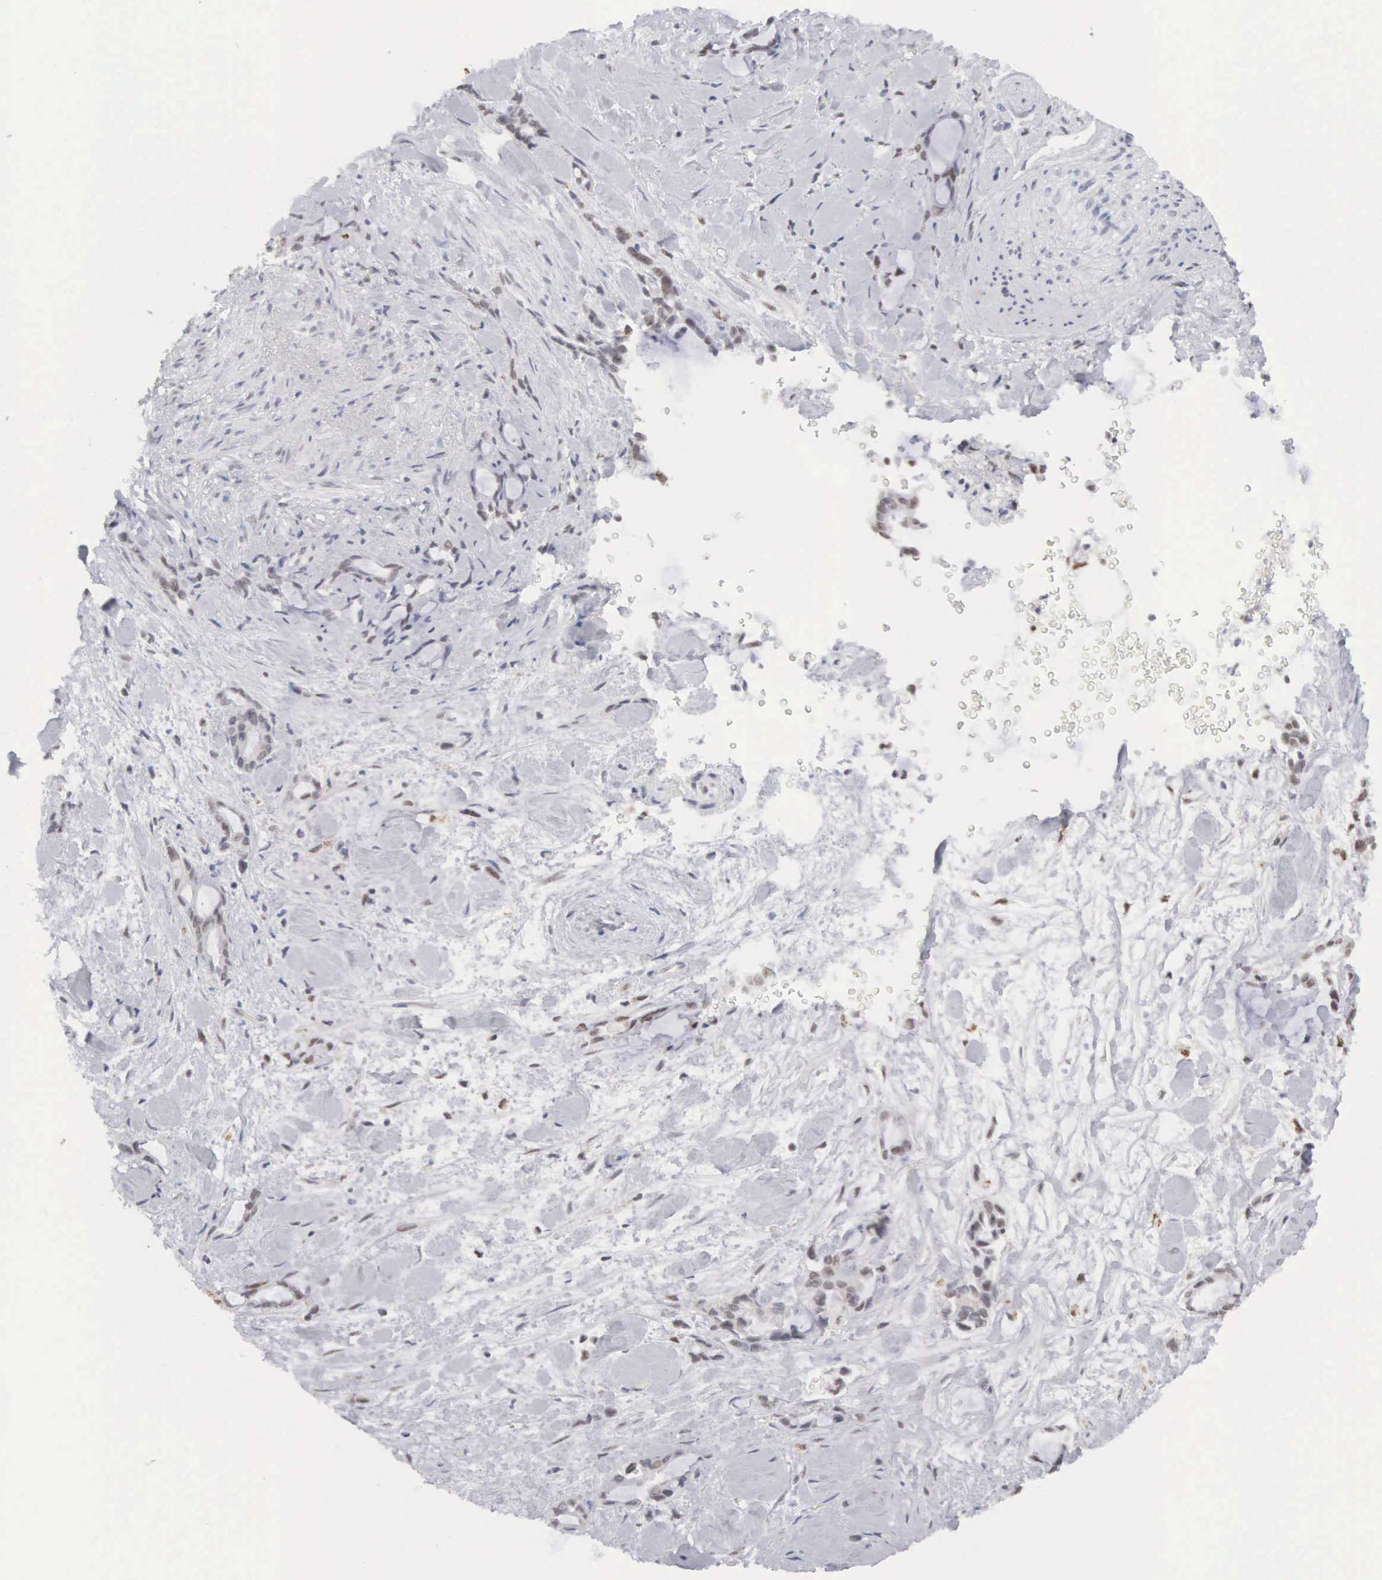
{"staining": {"intensity": "weak", "quantity": "<25%", "location": "nuclear"}, "tissue": "pancreatic cancer", "cell_type": "Tumor cells", "image_type": "cancer", "snomed": [{"axis": "morphology", "description": "Adenocarcinoma, NOS"}, {"axis": "topography", "description": "Pancreas"}], "caption": "Tumor cells show no significant expression in pancreatic adenocarcinoma.", "gene": "MNAT1", "patient": {"sex": "female", "age": 70}}